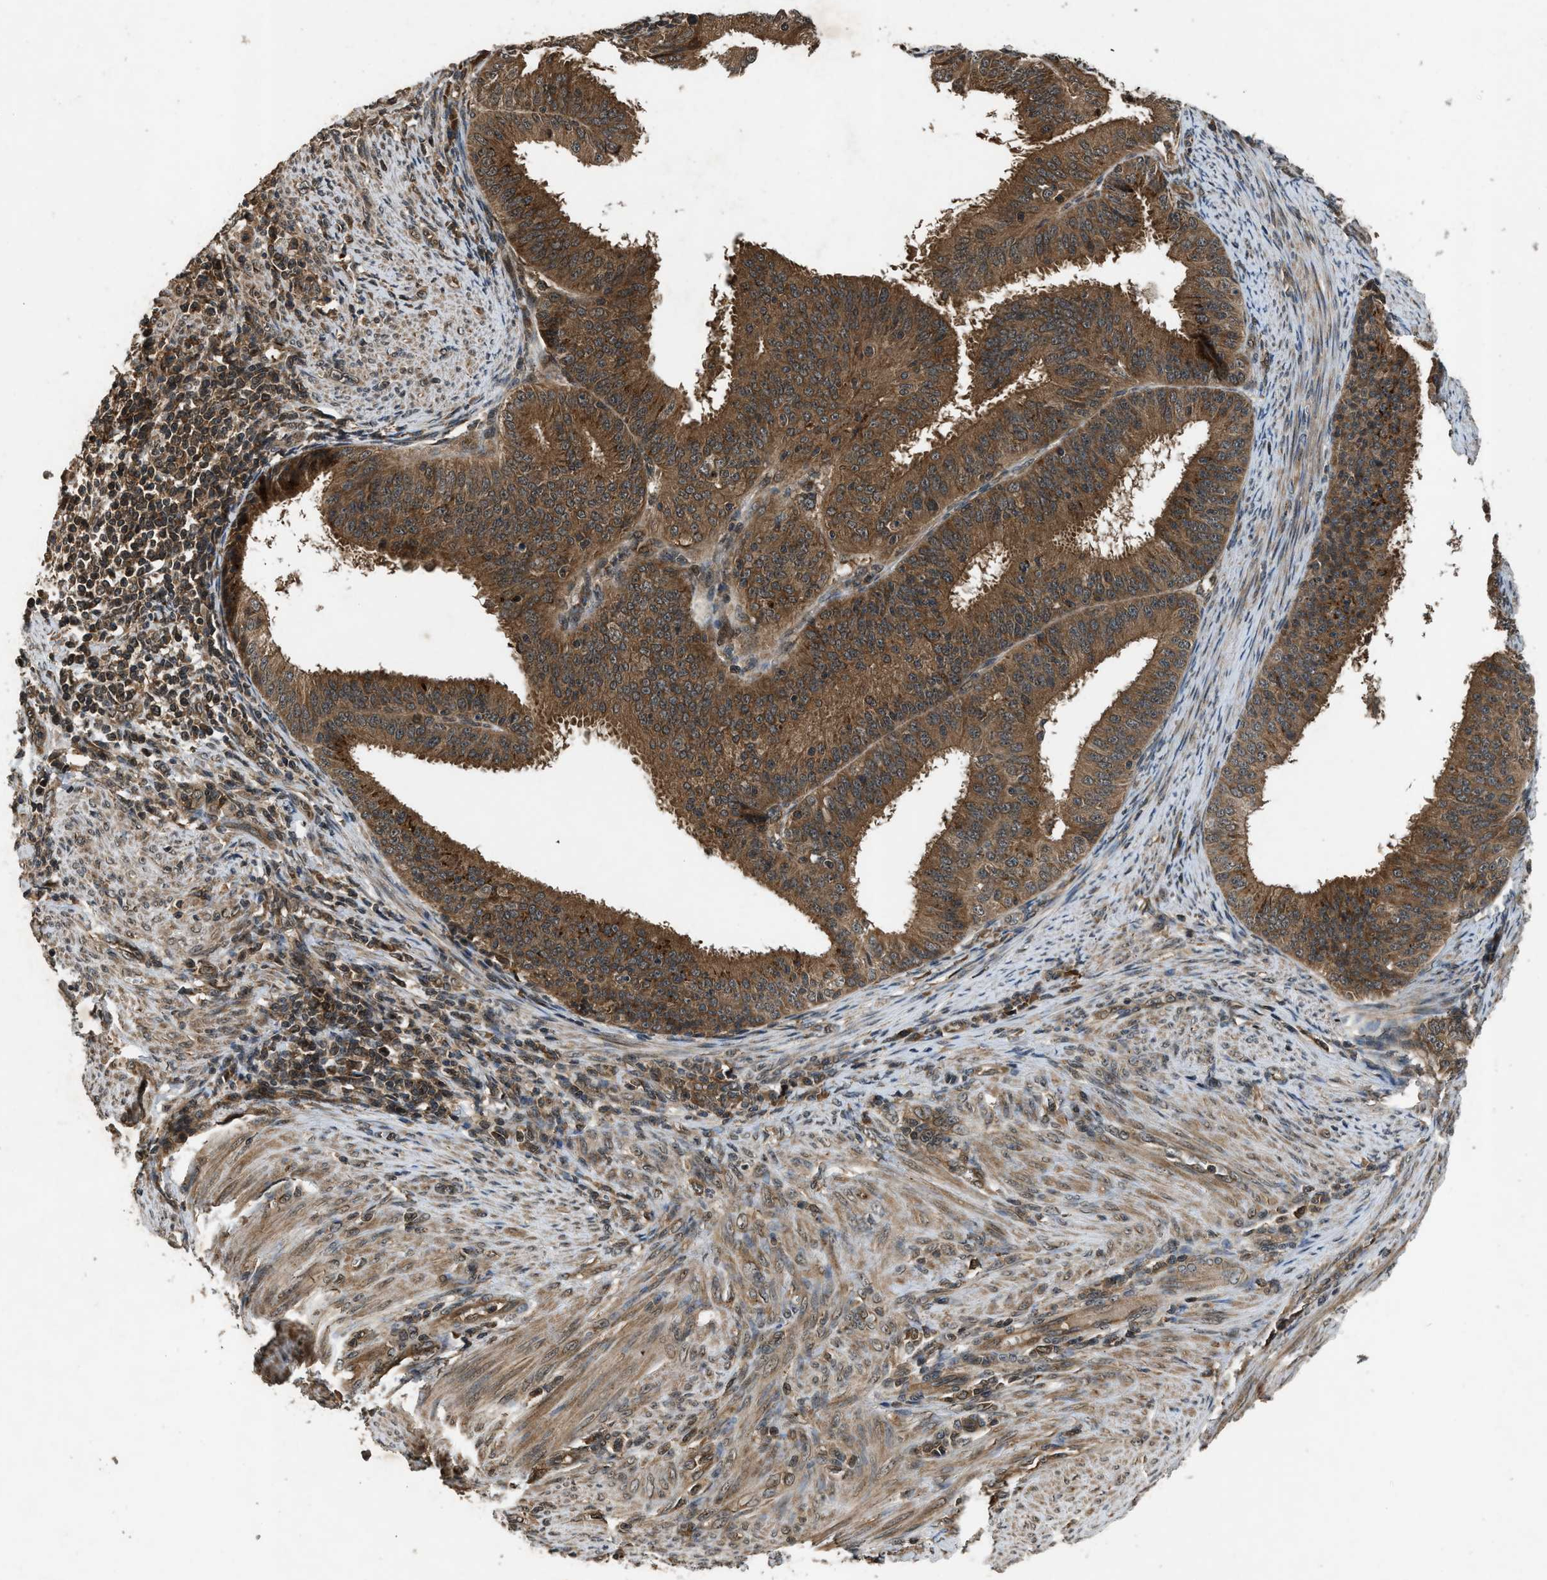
{"staining": {"intensity": "moderate", "quantity": ">75%", "location": "cytoplasmic/membranous"}, "tissue": "endometrial cancer", "cell_type": "Tumor cells", "image_type": "cancer", "snomed": [{"axis": "morphology", "description": "Adenocarcinoma, NOS"}, {"axis": "topography", "description": "Endometrium"}], "caption": "The micrograph exhibits a brown stain indicating the presence of a protein in the cytoplasmic/membranous of tumor cells in adenocarcinoma (endometrial).", "gene": "RPS6KB1", "patient": {"sex": "female", "age": 70}}